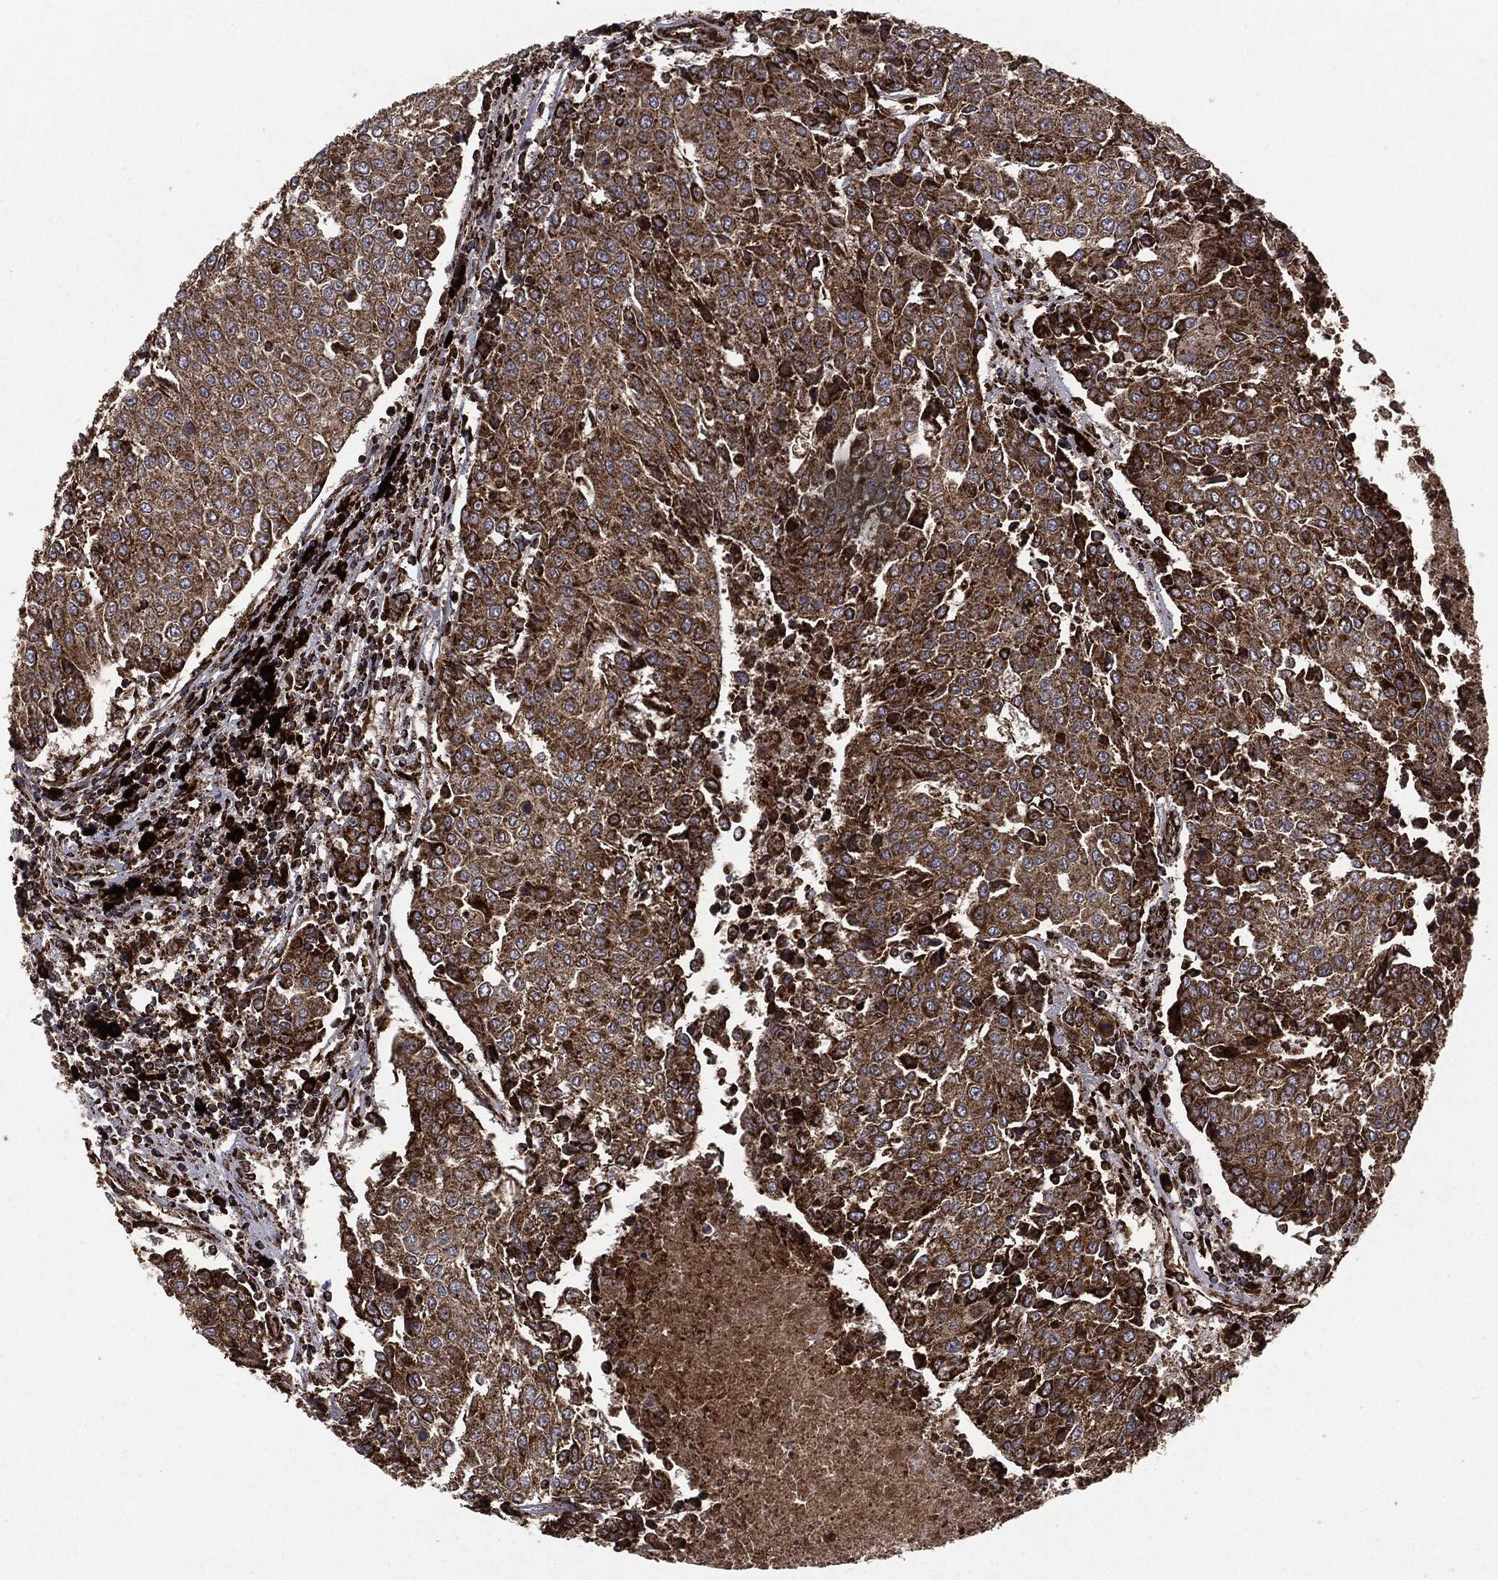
{"staining": {"intensity": "strong", "quantity": ">75%", "location": "cytoplasmic/membranous"}, "tissue": "urothelial cancer", "cell_type": "Tumor cells", "image_type": "cancer", "snomed": [{"axis": "morphology", "description": "Urothelial carcinoma, High grade"}, {"axis": "topography", "description": "Urinary bladder"}], "caption": "Human urothelial cancer stained for a protein (brown) displays strong cytoplasmic/membranous positive positivity in about >75% of tumor cells.", "gene": "MAP2K1", "patient": {"sex": "female", "age": 85}}